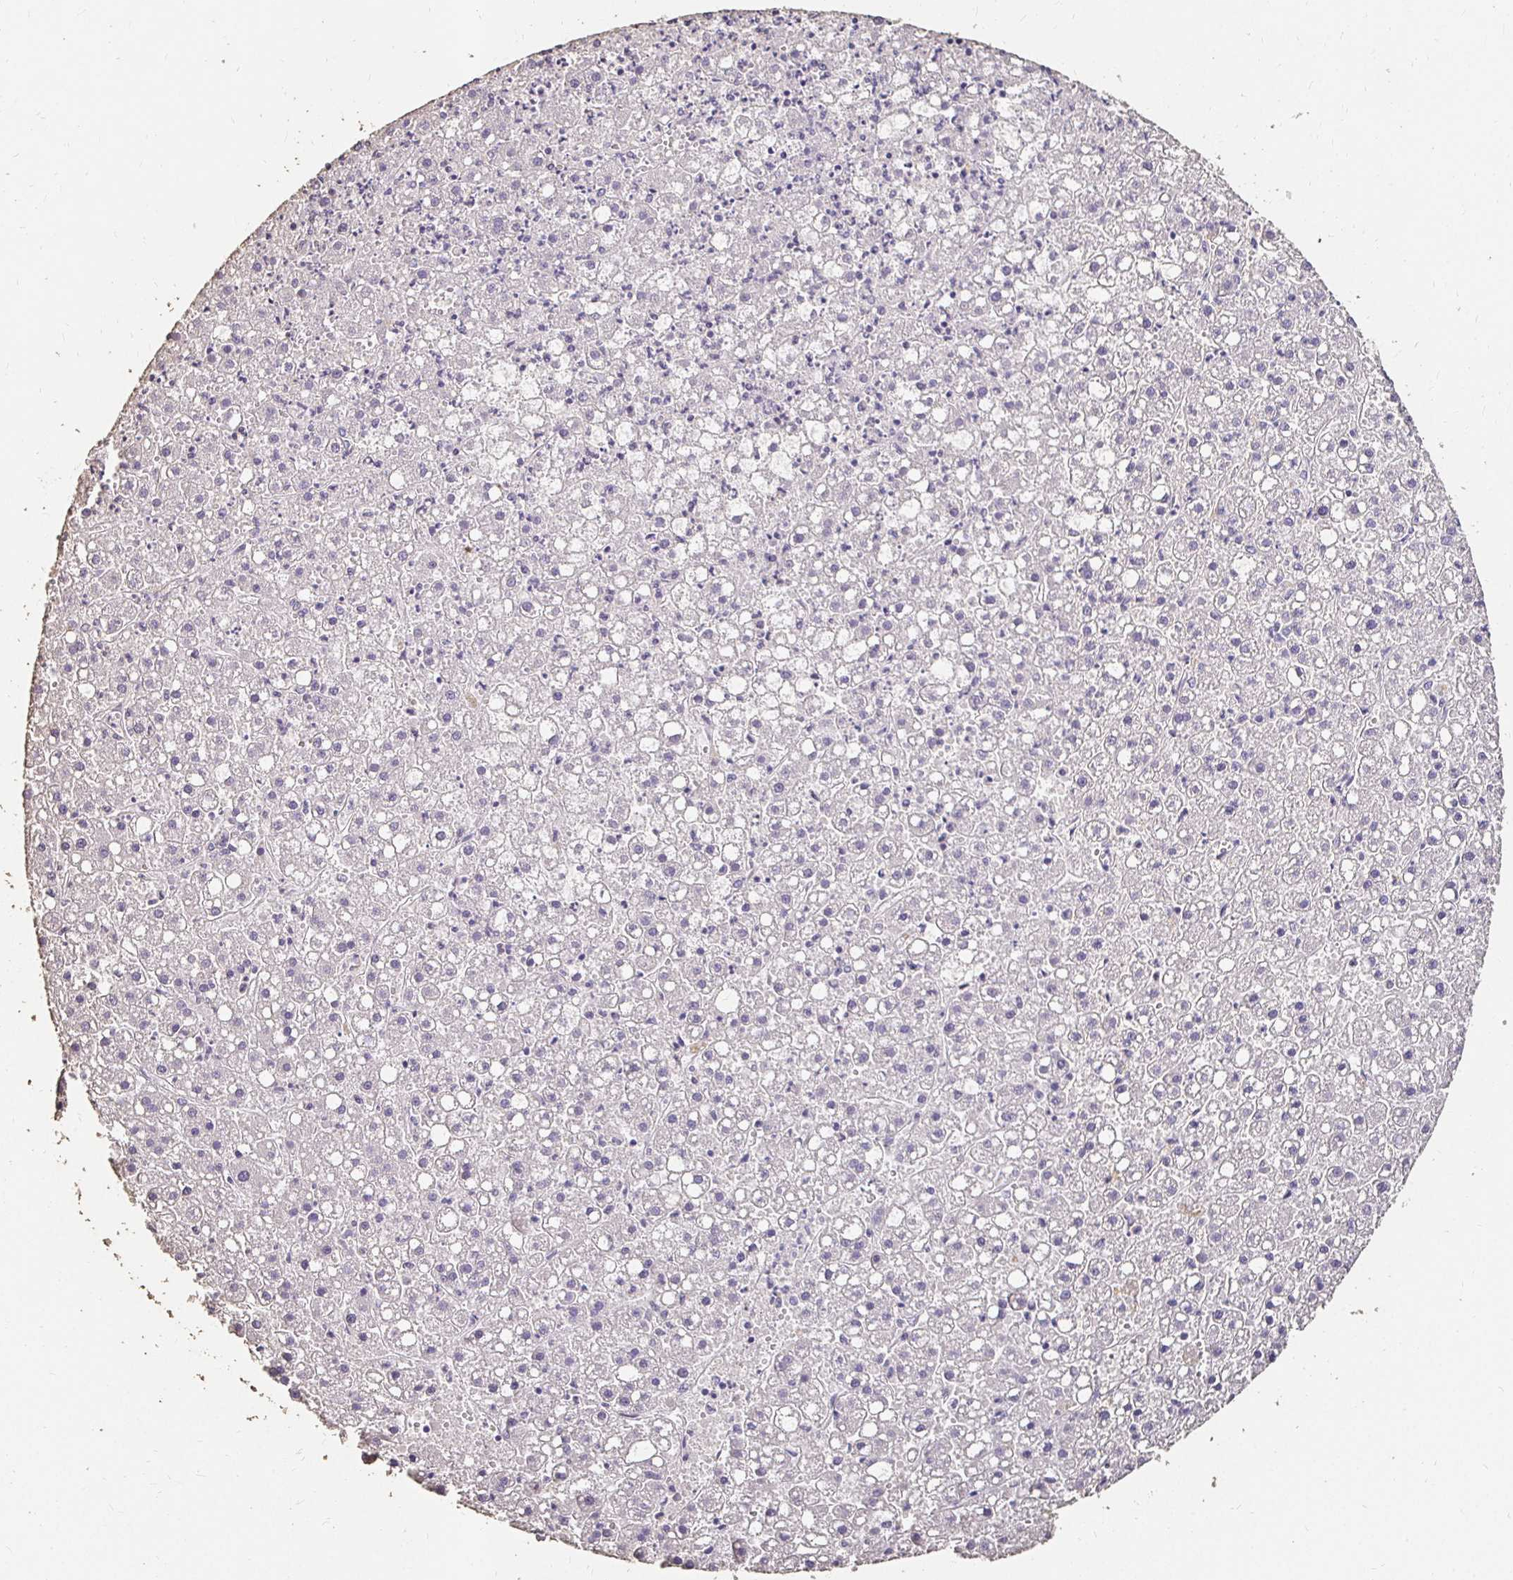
{"staining": {"intensity": "negative", "quantity": "none", "location": "none"}, "tissue": "liver cancer", "cell_type": "Tumor cells", "image_type": "cancer", "snomed": [{"axis": "morphology", "description": "Carcinoma, Hepatocellular, NOS"}, {"axis": "topography", "description": "Liver"}], "caption": "This photomicrograph is of liver hepatocellular carcinoma stained with immunohistochemistry (IHC) to label a protein in brown with the nuclei are counter-stained blue. There is no staining in tumor cells. (DAB immunohistochemistry with hematoxylin counter stain).", "gene": "UGT1A6", "patient": {"sex": "male", "age": 67}}